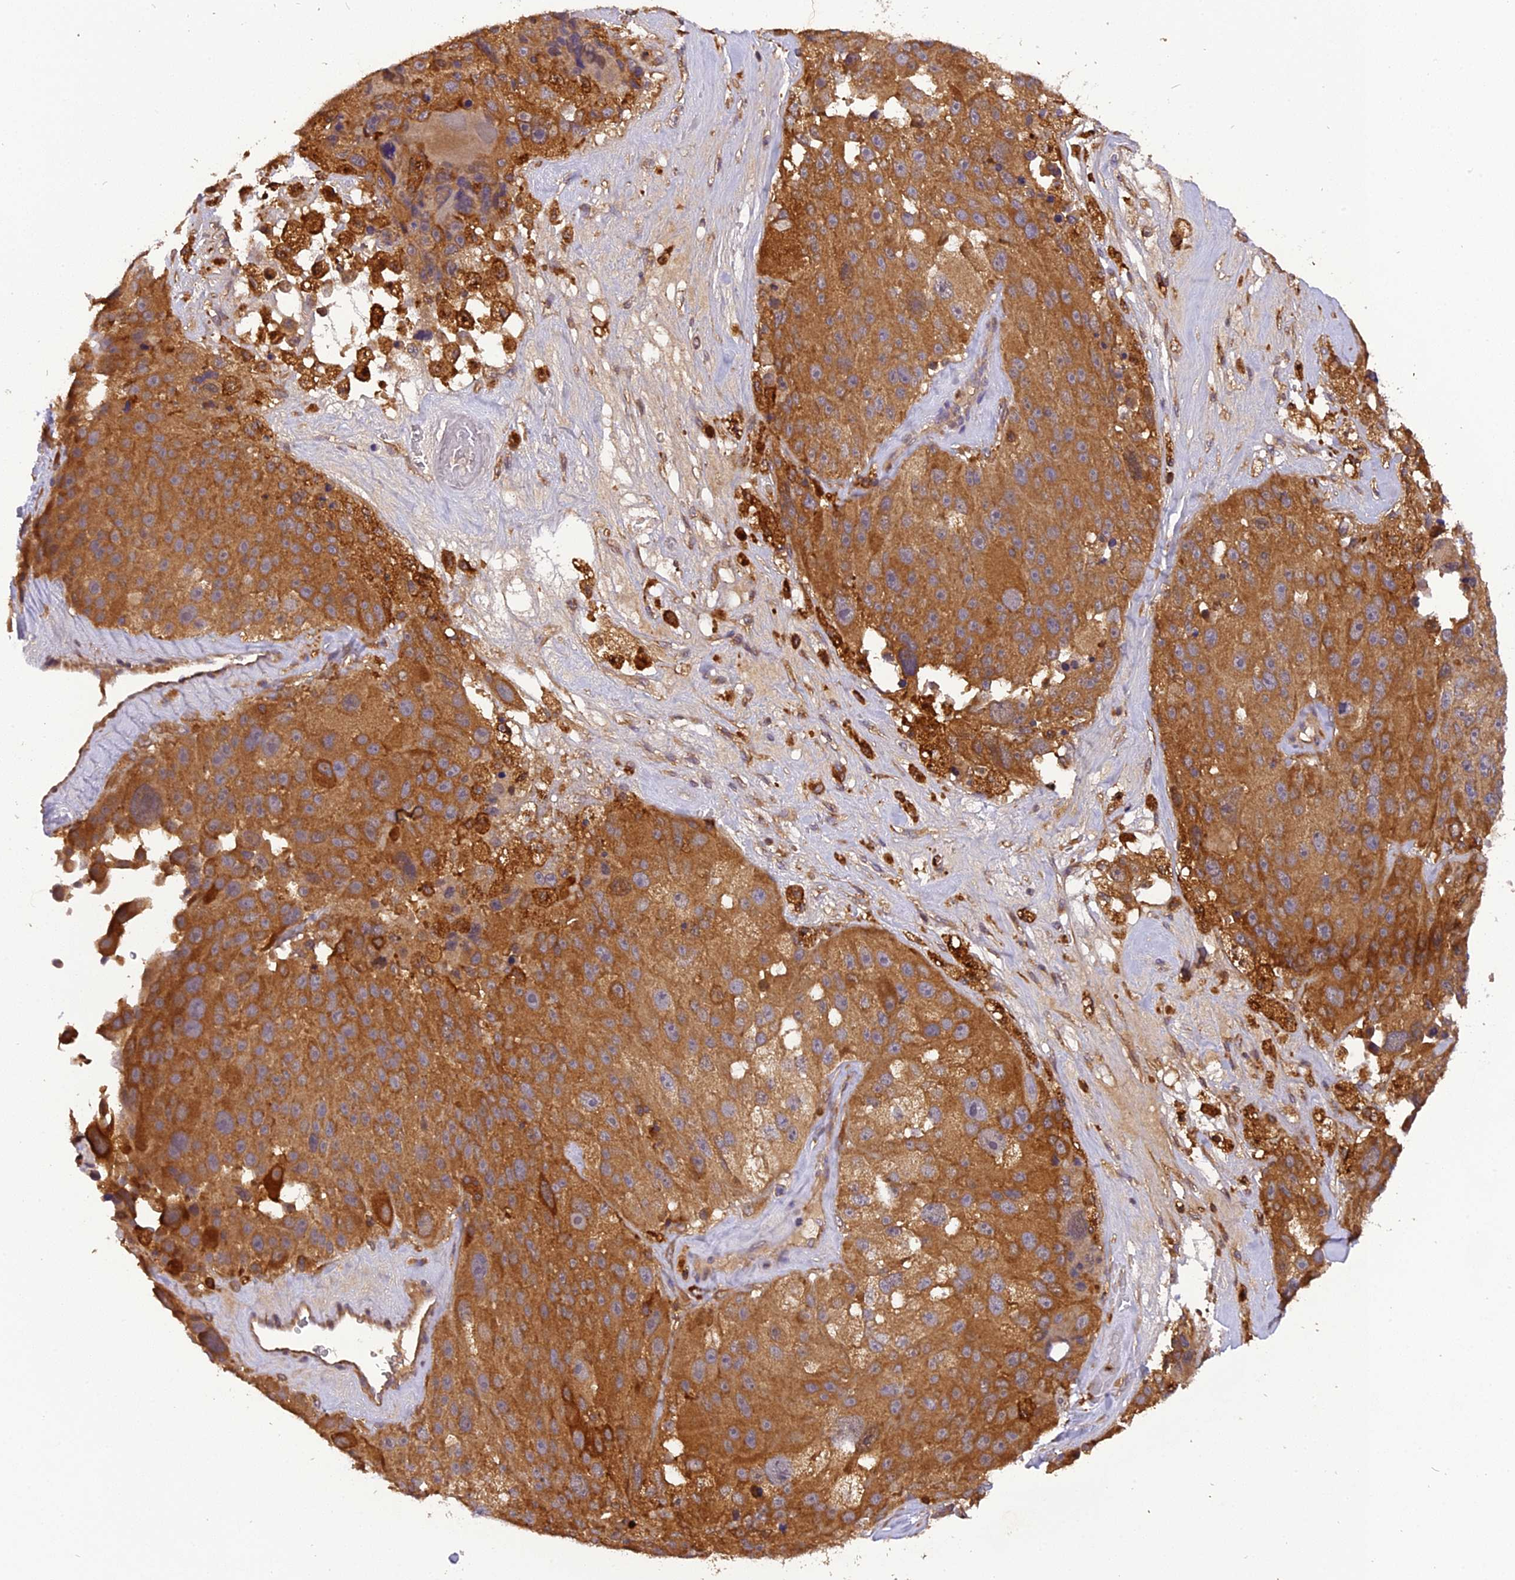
{"staining": {"intensity": "moderate", "quantity": ">75%", "location": "cytoplasmic/membranous"}, "tissue": "melanoma", "cell_type": "Tumor cells", "image_type": "cancer", "snomed": [{"axis": "morphology", "description": "Malignant melanoma, Metastatic site"}, {"axis": "topography", "description": "Lymph node"}], "caption": "Immunohistochemistry (IHC) (DAB) staining of melanoma displays moderate cytoplasmic/membranous protein staining in about >75% of tumor cells.", "gene": "STOML1", "patient": {"sex": "male", "age": 62}}